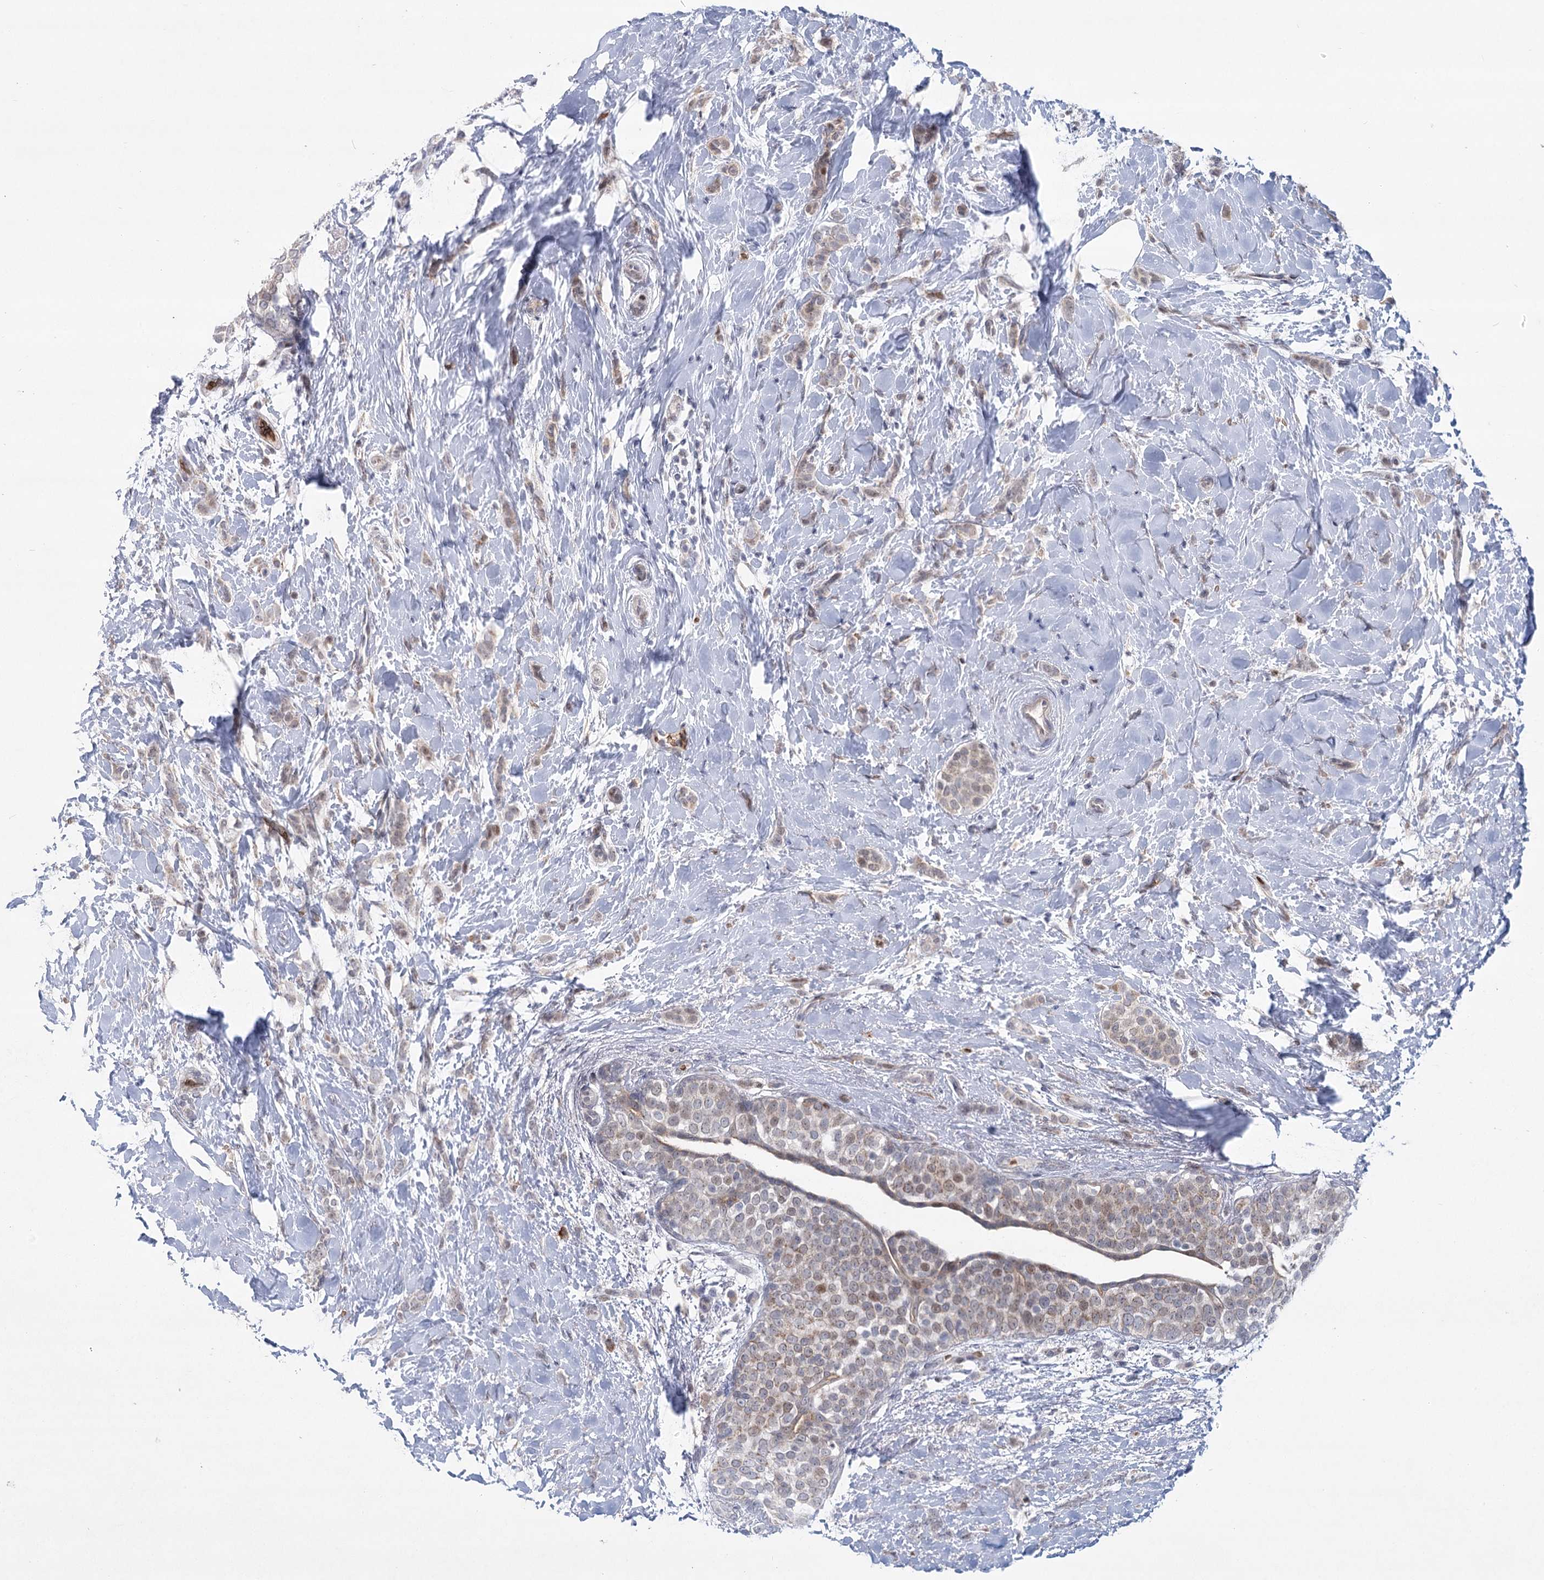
{"staining": {"intensity": "weak", "quantity": "<25%", "location": "nuclear"}, "tissue": "breast cancer", "cell_type": "Tumor cells", "image_type": "cancer", "snomed": [{"axis": "morphology", "description": "Lobular carcinoma, in situ"}, {"axis": "morphology", "description": "Lobular carcinoma"}, {"axis": "topography", "description": "Breast"}], "caption": "High magnification brightfield microscopy of breast lobular carcinoma stained with DAB (brown) and counterstained with hematoxylin (blue): tumor cells show no significant staining. The staining was performed using DAB to visualize the protein expression in brown, while the nuclei were stained in blue with hematoxylin (Magnification: 20x).", "gene": "NSMCE4A", "patient": {"sex": "female", "age": 41}}